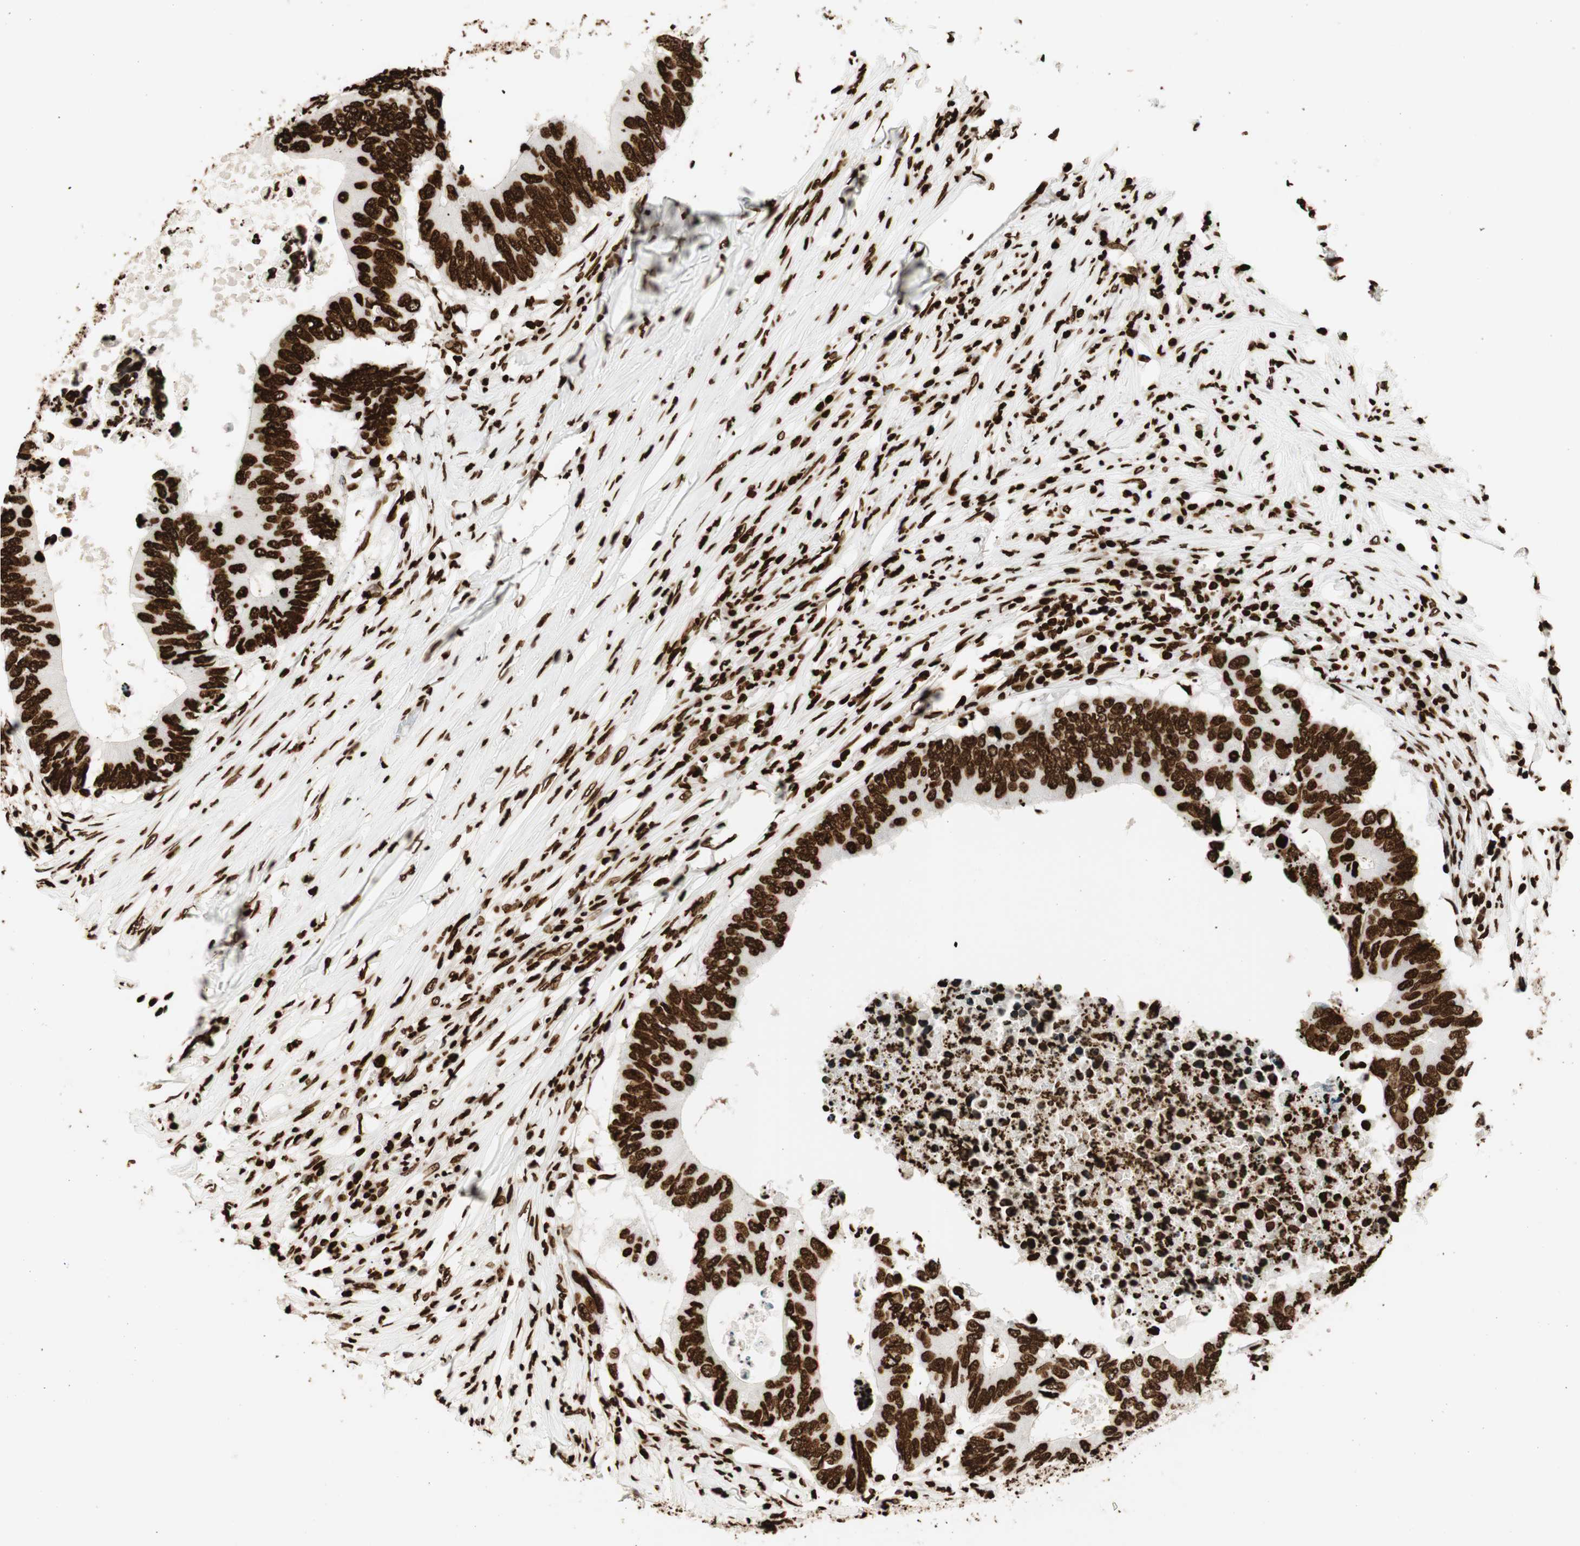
{"staining": {"intensity": "strong", "quantity": ">75%", "location": "nuclear"}, "tissue": "colorectal cancer", "cell_type": "Tumor cells", "image_type": "cancer", "snomed": [{"axis": "morphology", "description": "Adenocarcinoma, NOS"}, {"axis": "topography", "description": "Colon"}], "caption": "Immunohistochemical staining of colorectal adenocarcinoma reveals high levels of strong nuclear protein staining in about >75% of tumor cells.", "gene": "GLI2", "patient": {"sex": "male", "age": 71}}